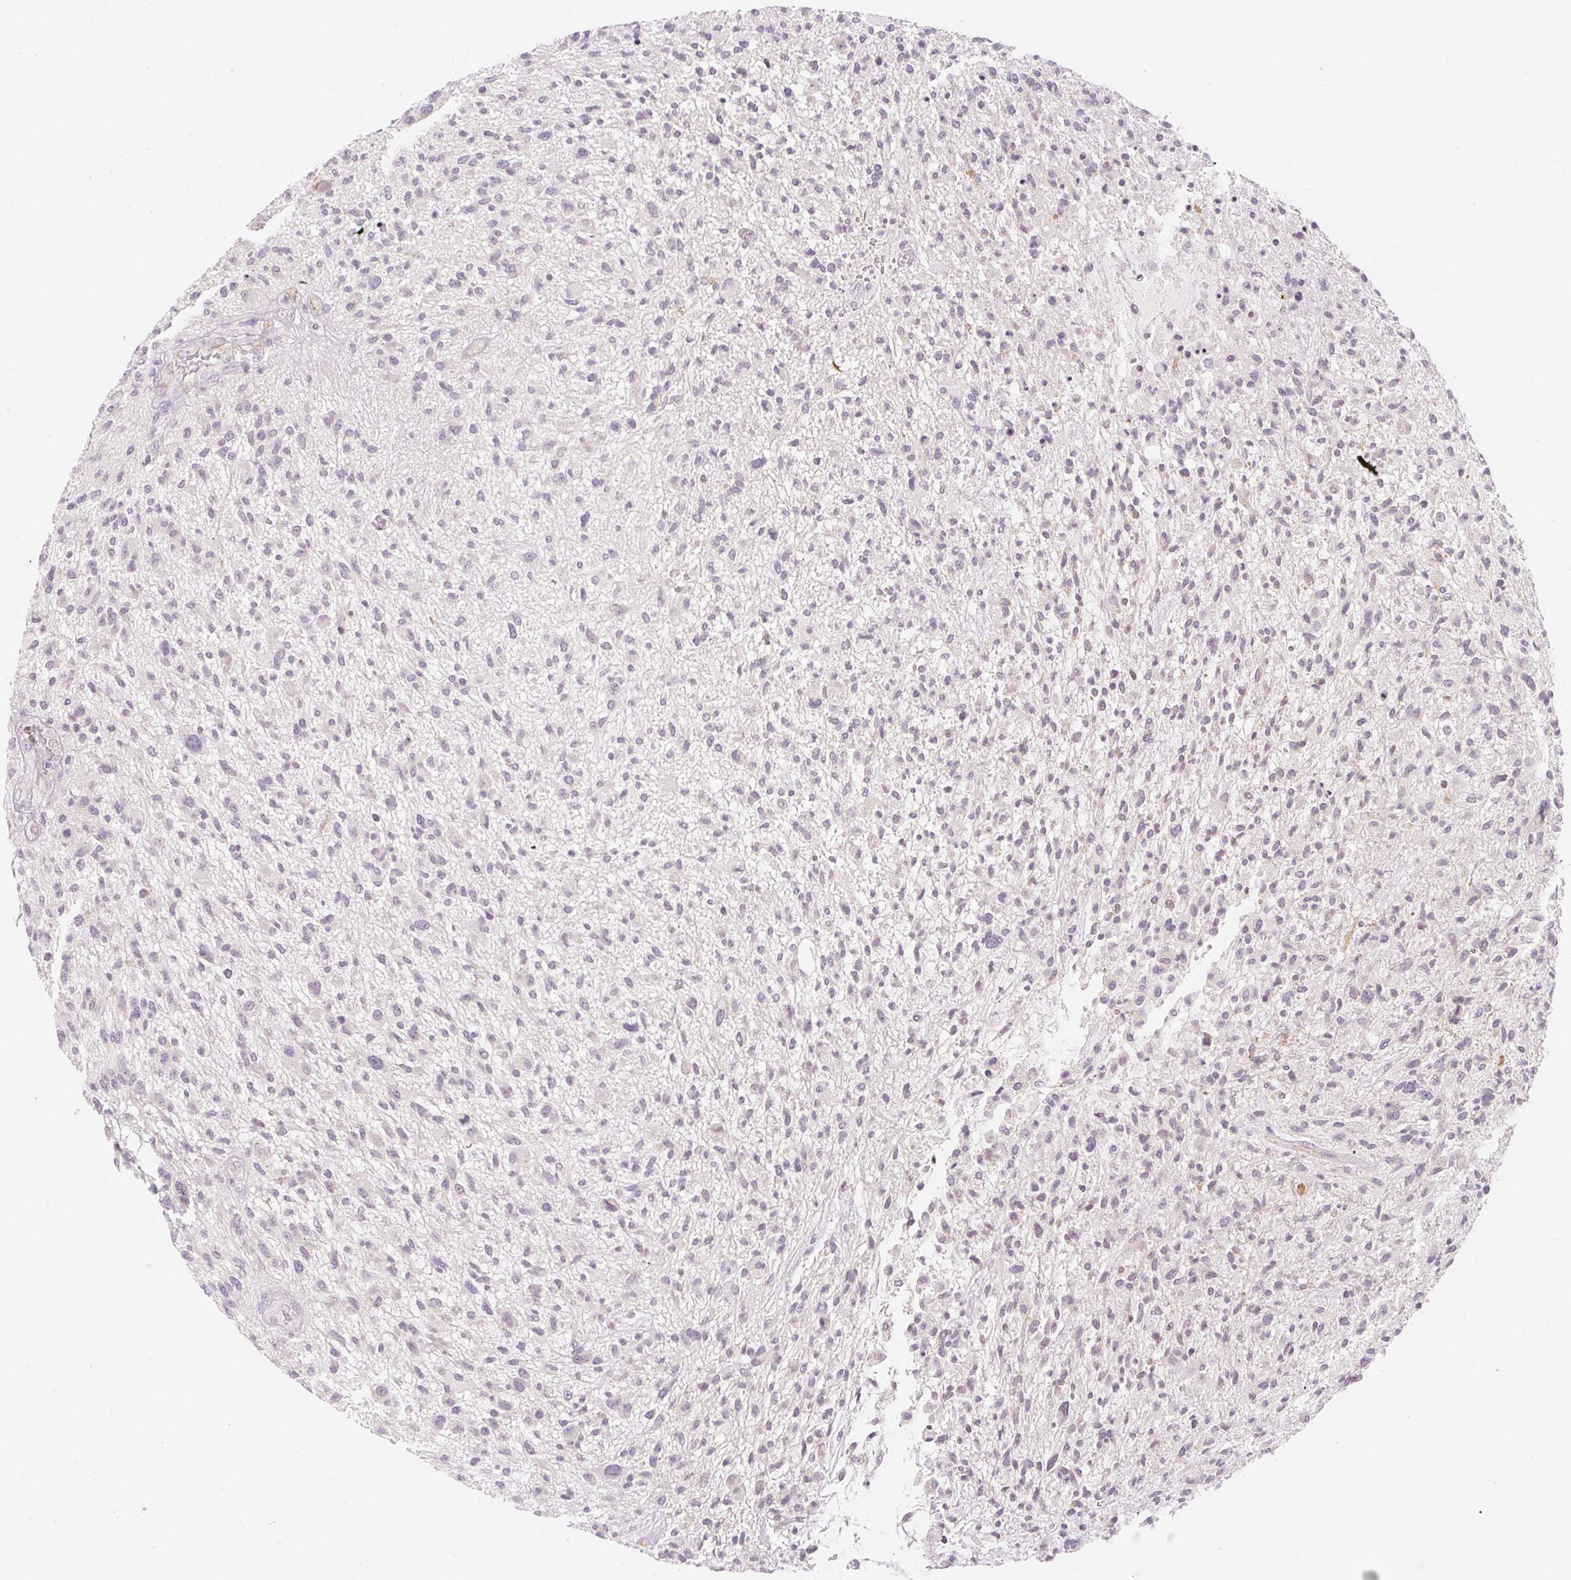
{"staining": {"intensity": "negative", "quantity": "none", "location": "none"}, "tissue": "glioma", "cell_type": "Tumor cells", "image_type": "cancer", "snomed": [{"axis": "morphology", "description": "Glioma, malignant, High grade"}, {"axis": "topography", "description": "Brain"}], "caption": "Glioma was stained to show a protein in brown. There is no significant positivity in tumor cells.", "gene": "CASKIN1", "patient": {"sex": "male", "age": 47}}